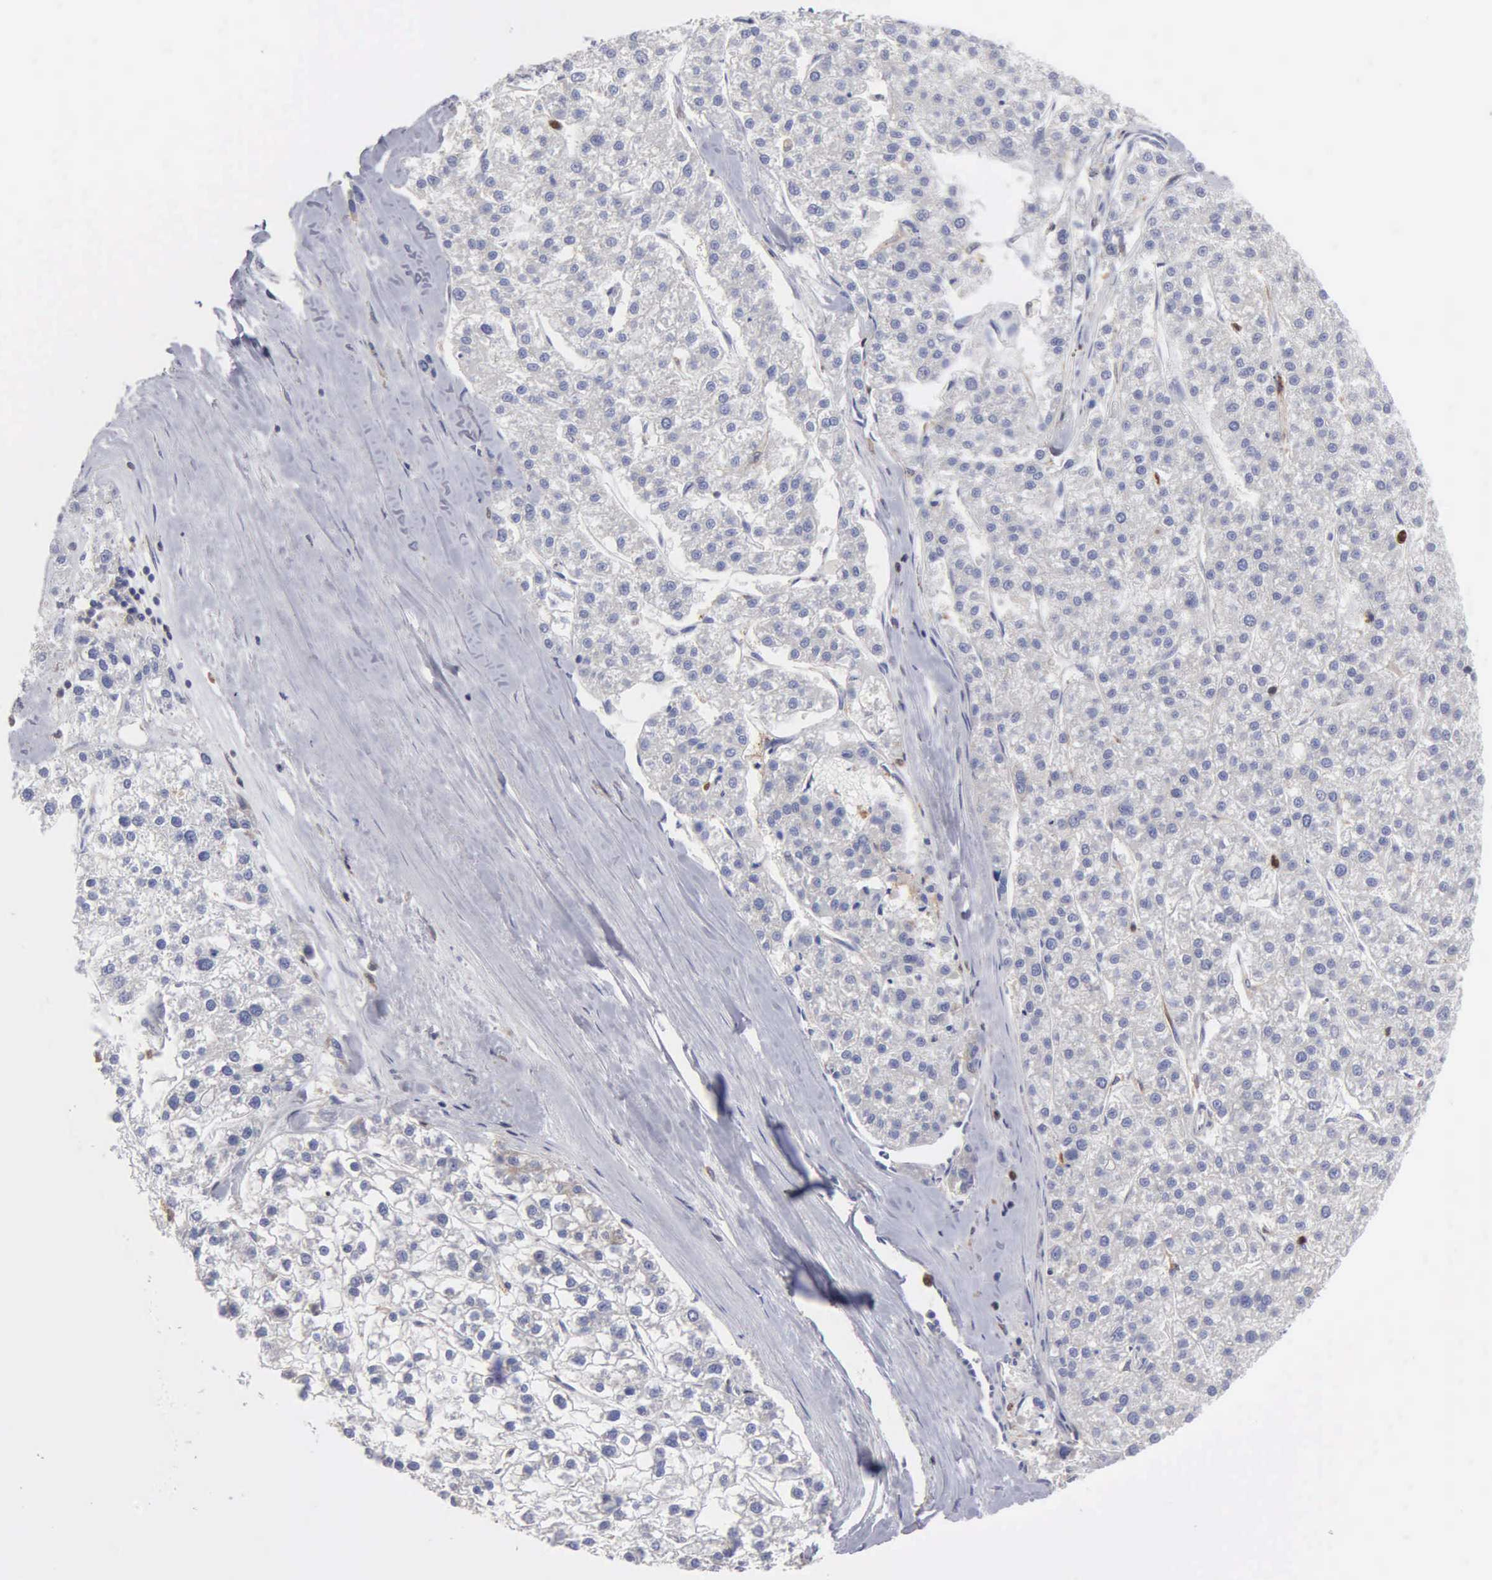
{"staining": {"intensity": "negative", "quantity": "none", "location": "none"}, "tissue": "liver cancer", "cell_type": "Tumor cells", "image_type": "cancer", "snomed": [{"axis": "morphology", "description": "Carcinoma, Hepatocellular, NOS"}, {"axis": "topography", "description": "Liver"}], "caption": "Tumor cells are negative for brown protein staining in hepatocellular carcinoma (liver). (Stains: DAB immunohistochemistry (IHC) with hematoxylin counter stain, Microscopy: brightfield microscopy at high magnification).", "gene": "G6PD", "patient": {"sex": "female", "age": 85}}